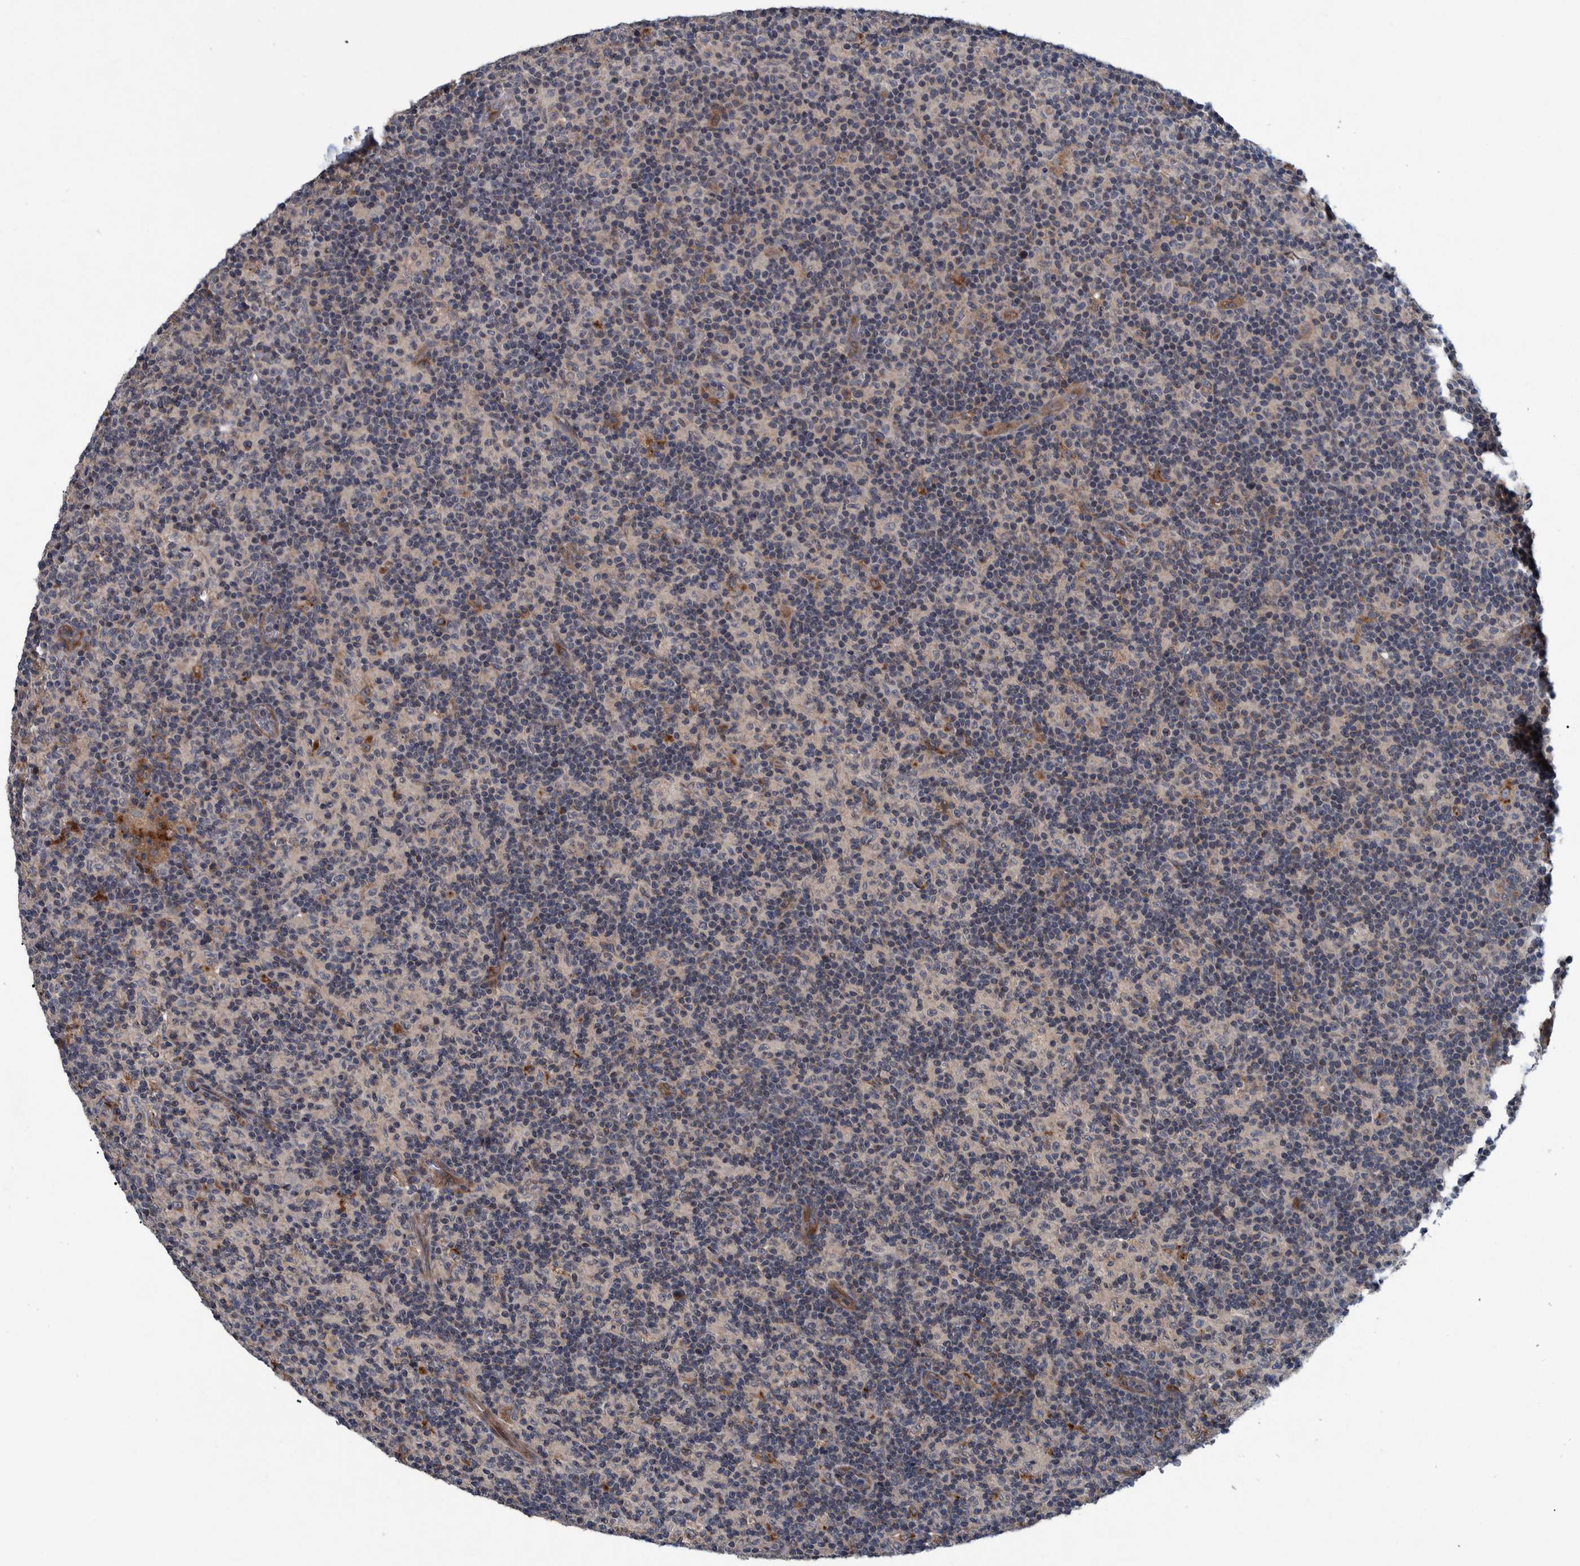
{"staining": {"intensity": "weak", "quantity": "25%-75%", "location": "cytoplasmic/membranous,nuclear"}, "tissue": "lymph node", "cell_type": "Germinal center cells", "image_type": "normal", "snomed": [{"axis": "morphology", "description": "Normal tissue, NOS"}, {"axis": "morphology", "description": "Inflammation, NOS"}, {"axis": "topography", "description": "Lymph node"}], "caption": "Germinal center cells display weak cytoplasmic/membranous,nuclear expression in about 25%-75% of cells in benign lymph node.", "gene": "ITIH3", "patient": {"sex": "male", "age": 55}}